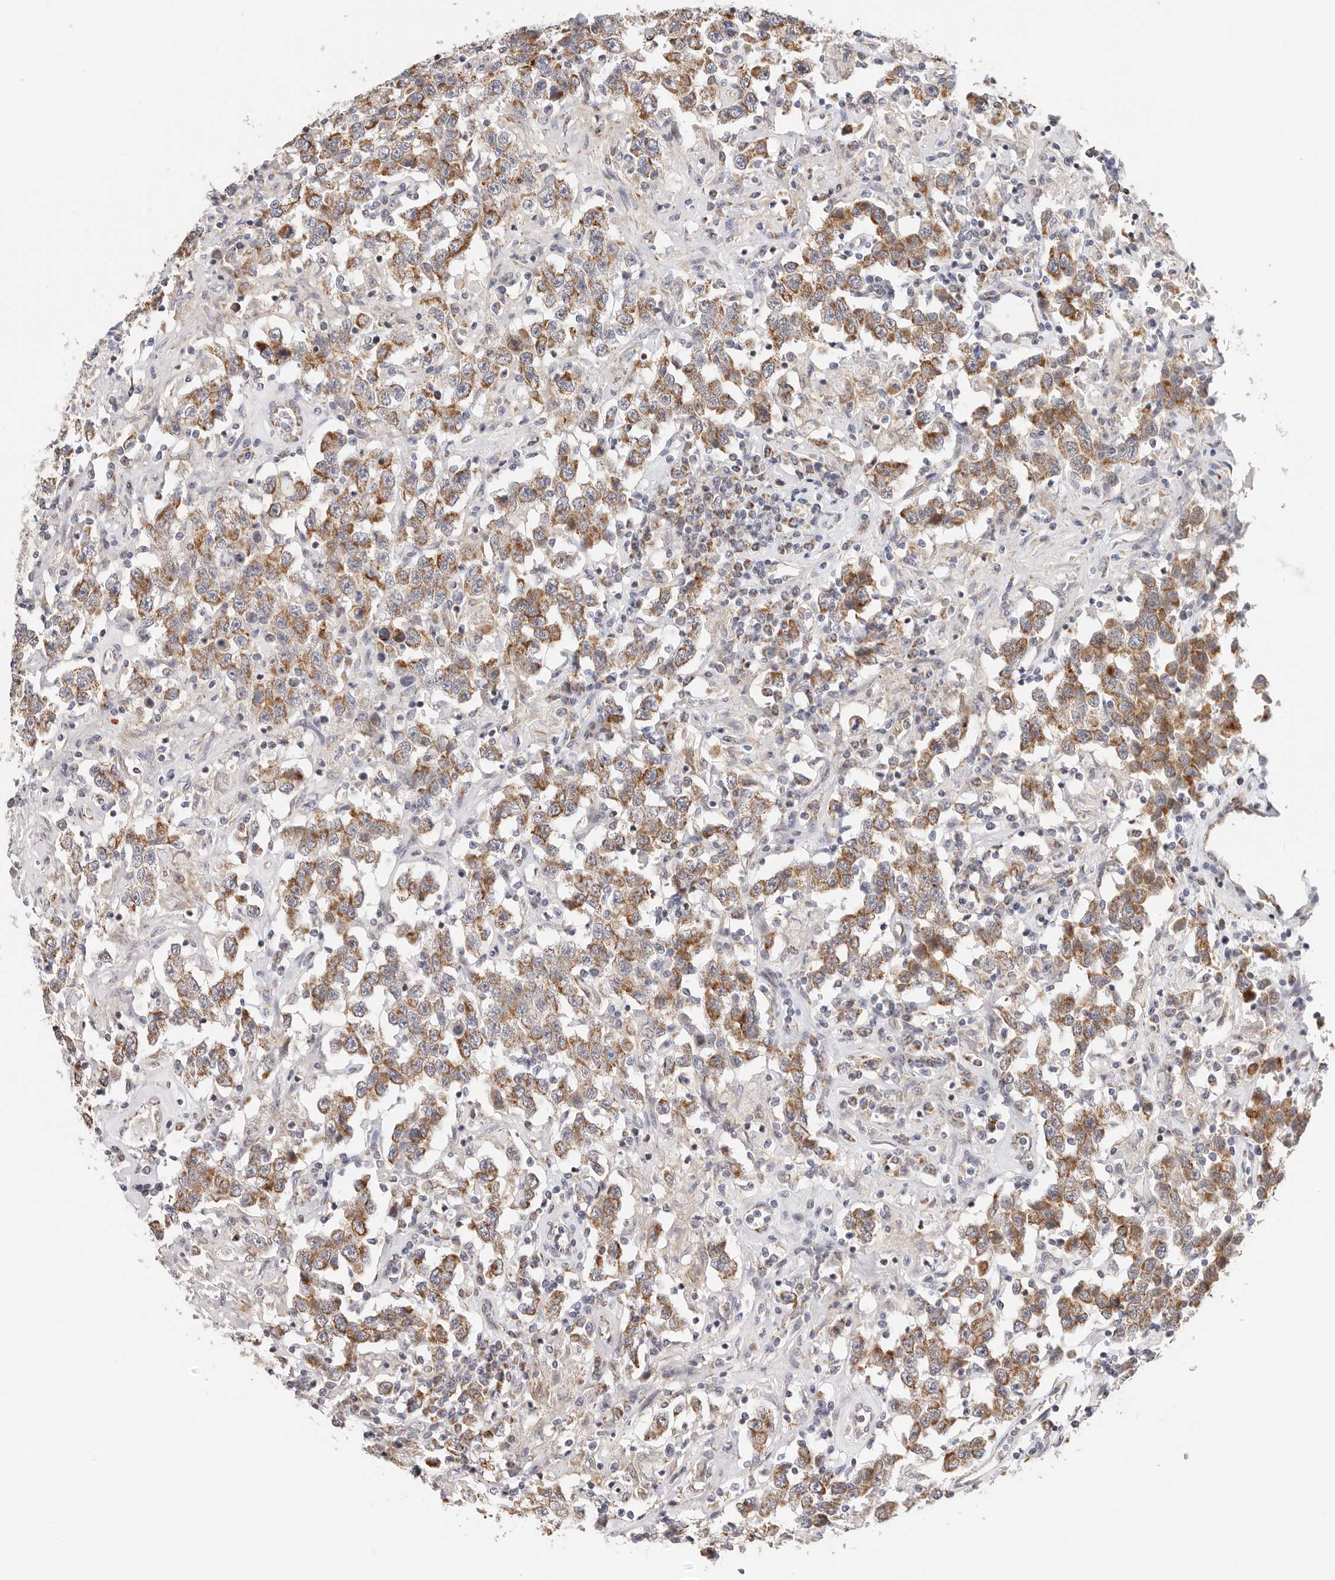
{"staining": {"intensity": "moderate", "quantity": "25%-75%", "location": "cytoplasmic/membranous"}, "tissue": "testis cancer", "cell_type": "Tumor cells", "image_type": "cancer", "snomed": [{"axis": "morphology", "description": "Seminoma, NOS"}, {"axis": "topography", "description": "Testis"}], "caption": "This image exhibits testis seminoma stained with IHC to label a protein in brown. The cytoplasmic/membranous of tumor cells show moderate positivity for the protein. Nuclei are counter-stained blue.", "gene": "AFDN", "patient": {"sex": "male", "age": 41}}